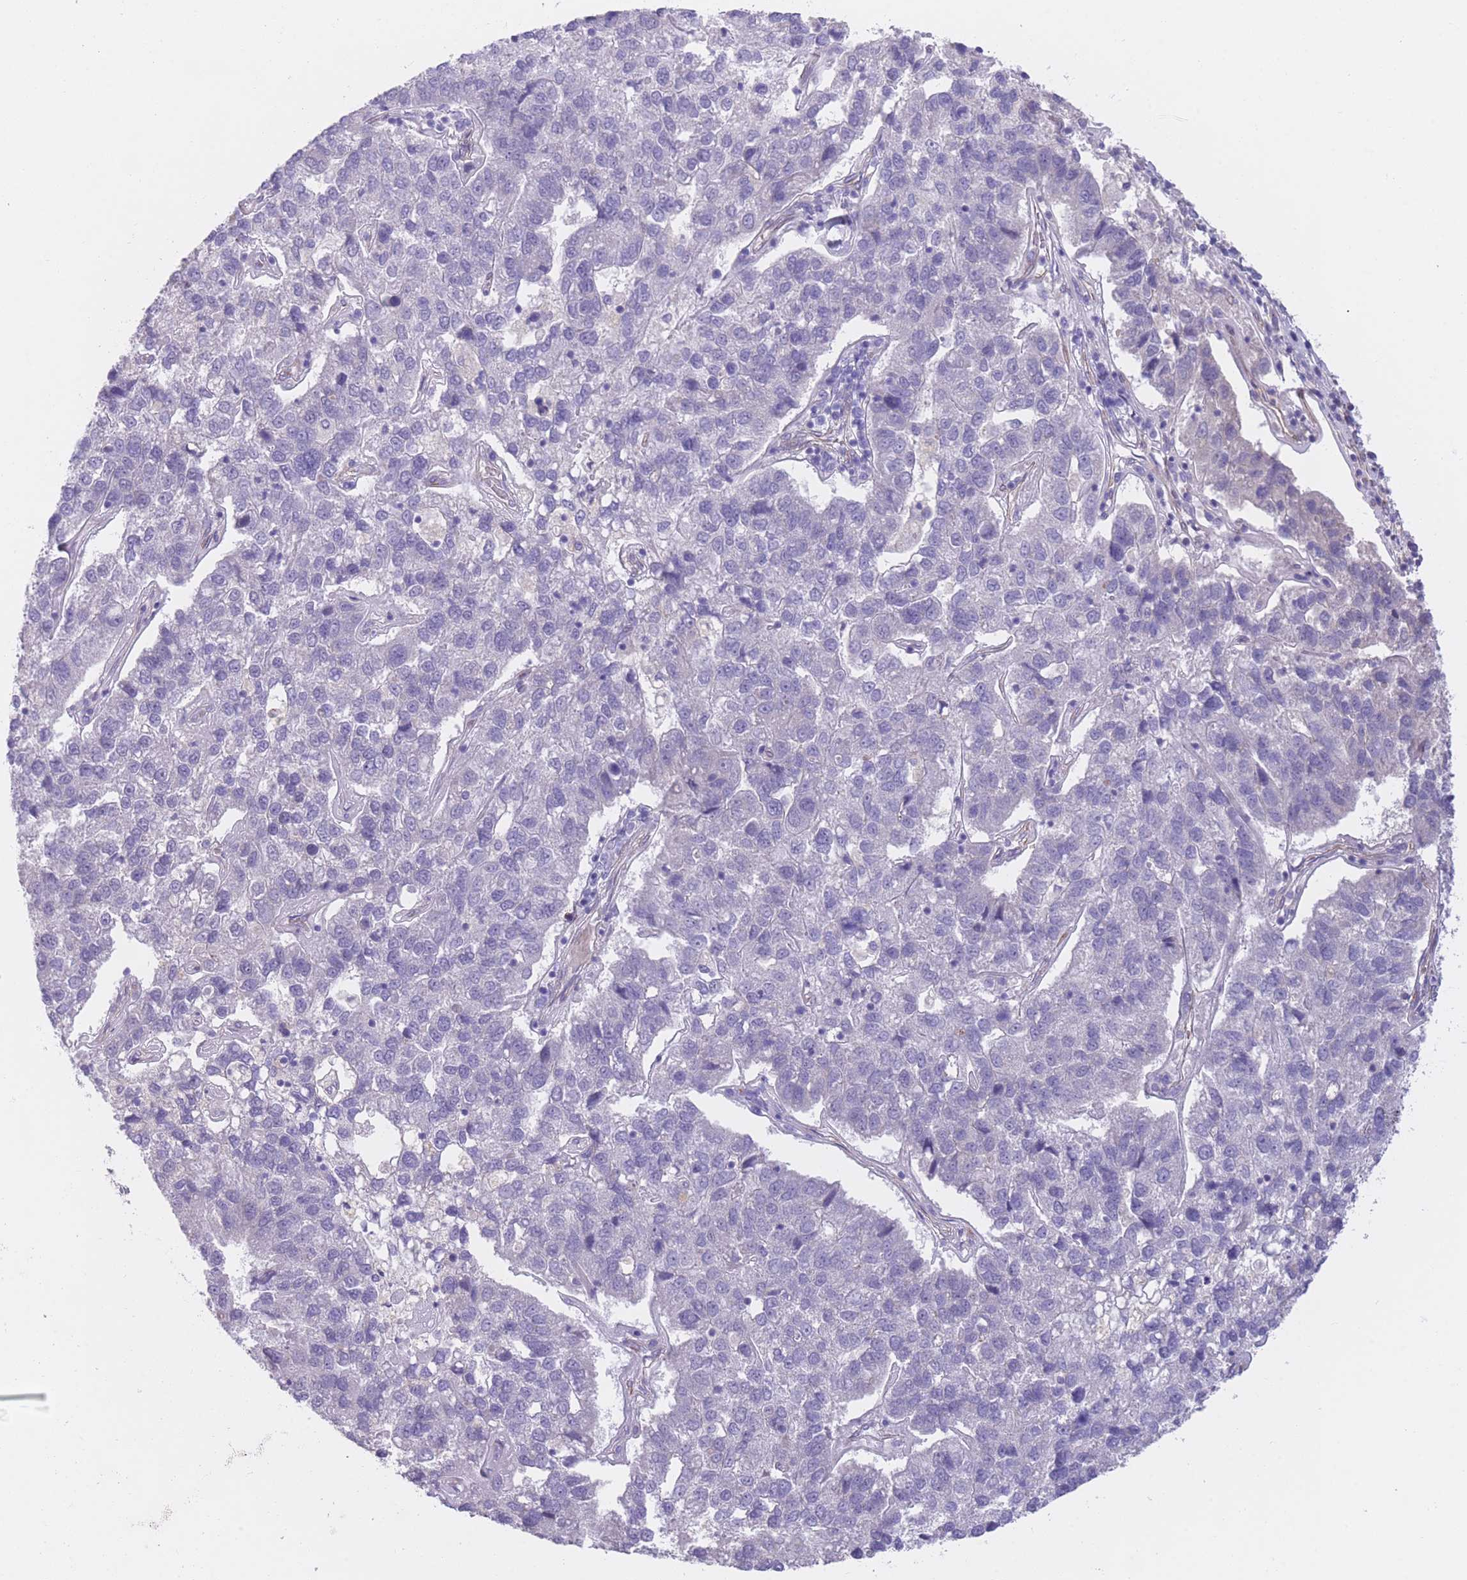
{"staining": {"intensity": "negative", "quantity": "none", "location": "none"}, "tissue": "pancreatic cancer", "cell_type": "Tumor cells", "image_type": "cancer", "snomed": [{"axis": "morphology", "description": "Adenocarcinoma, NOS"}, {"axis": "topography", "description": "Pancreas"}], "caption": "There is no significant staining in tumor cells of pancreatic cancer. (DAB immunohistochemistry visualized using brightfield microscopy, high magnification).", "gene": "QTRT1", "patient": {"sex": "female", "age": 61}}